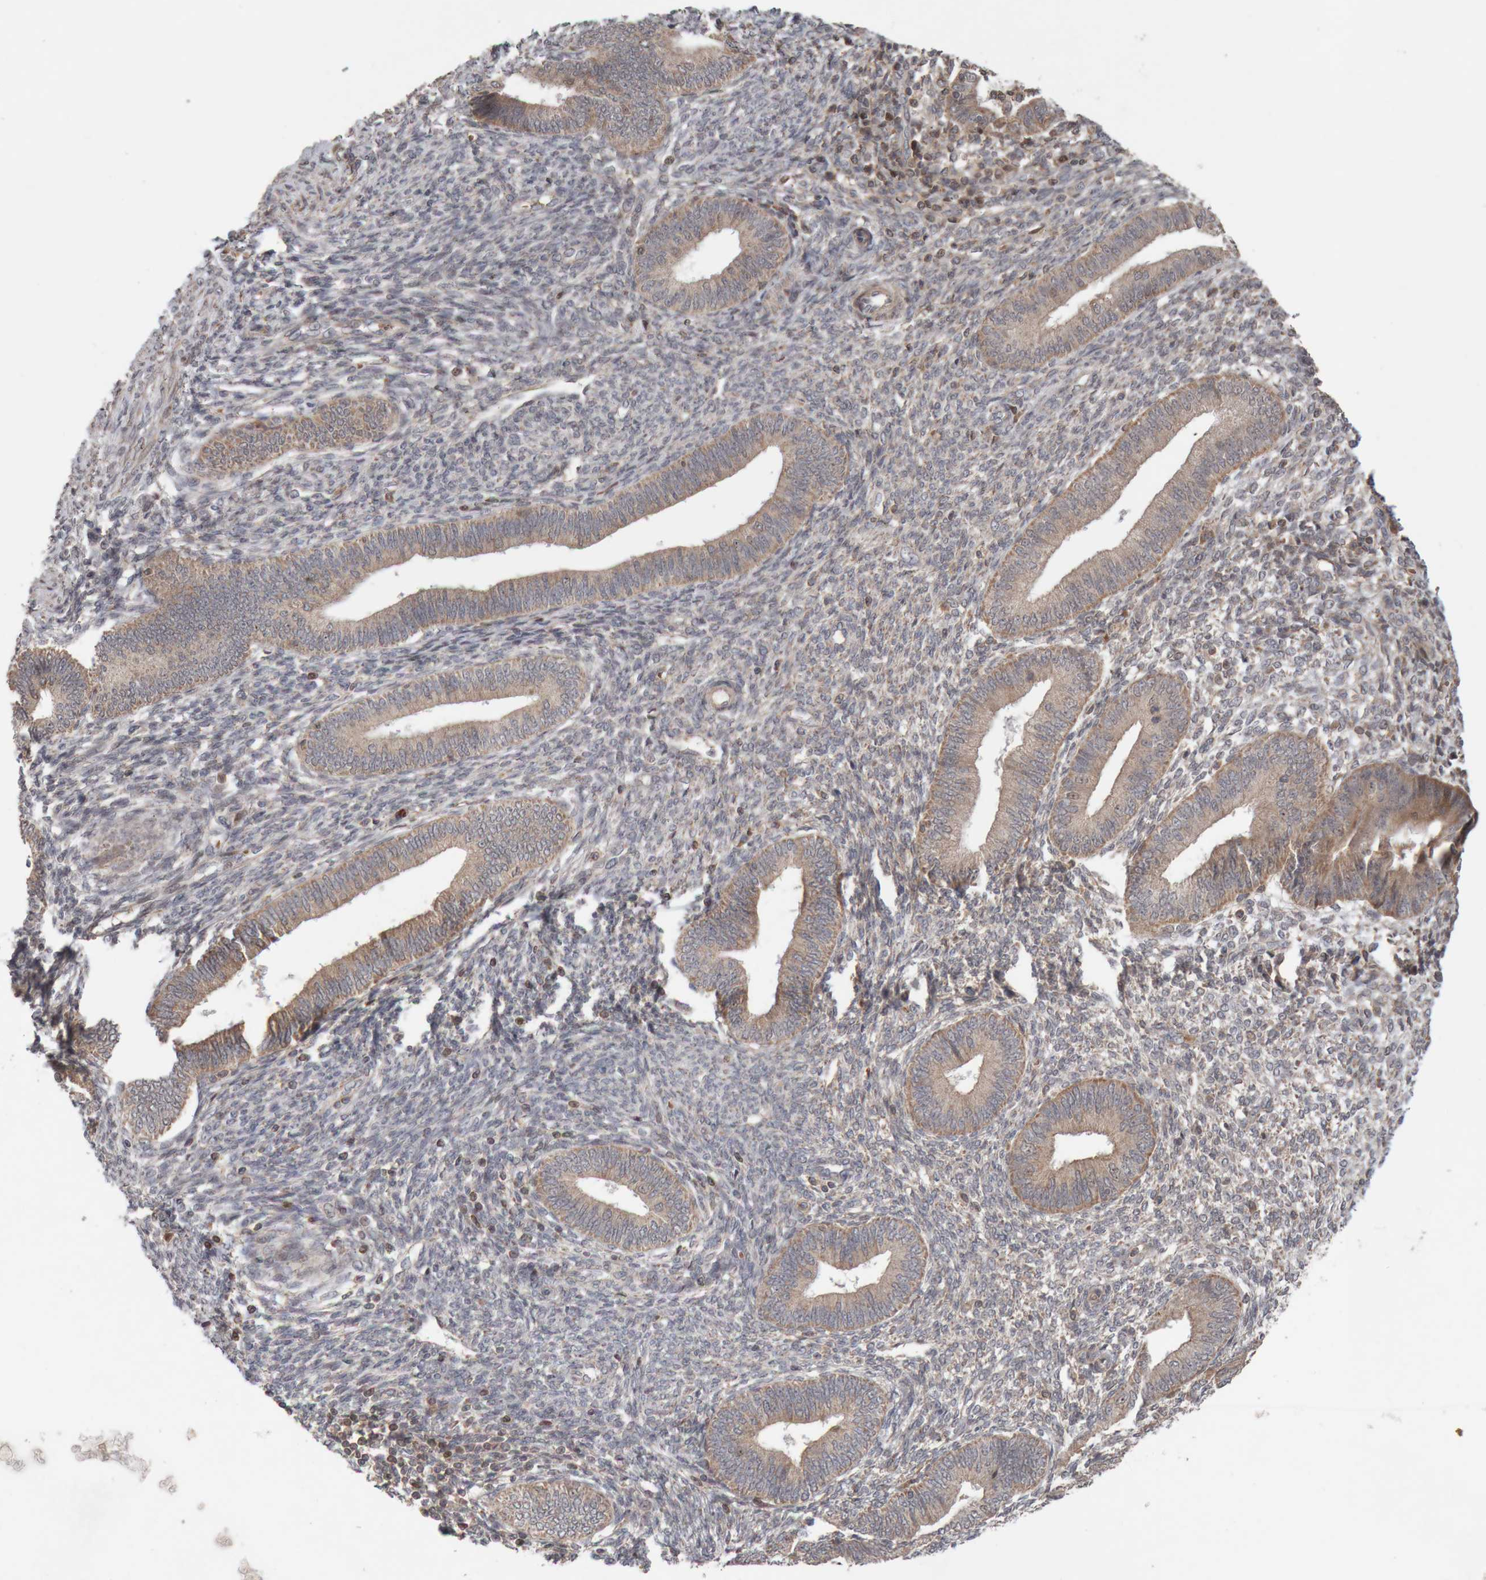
{"staining": {"intensity": "moderate", "quantity": "25%-75%", "location": "cytoplasmic/membranous"}, "tissue": "endometrium", "cell_type": "Cells in endometrial stroma", "image_type": "normal", "snomed": [{"axis": "morphology", "description": "Normal tissue, NOS"}, {"axis": "topography", "description": "Endometrium"}], "caption": "Endometrium stained with DAB (3,3'-diaminobenzidine) IHC displays medium levels of moderate cytoplasmic/membranous positivity in about 25%-75% of cells in endometrial stroma.", "gene": "KIF21B", "patient": {"sex": "female", "age": 46}}